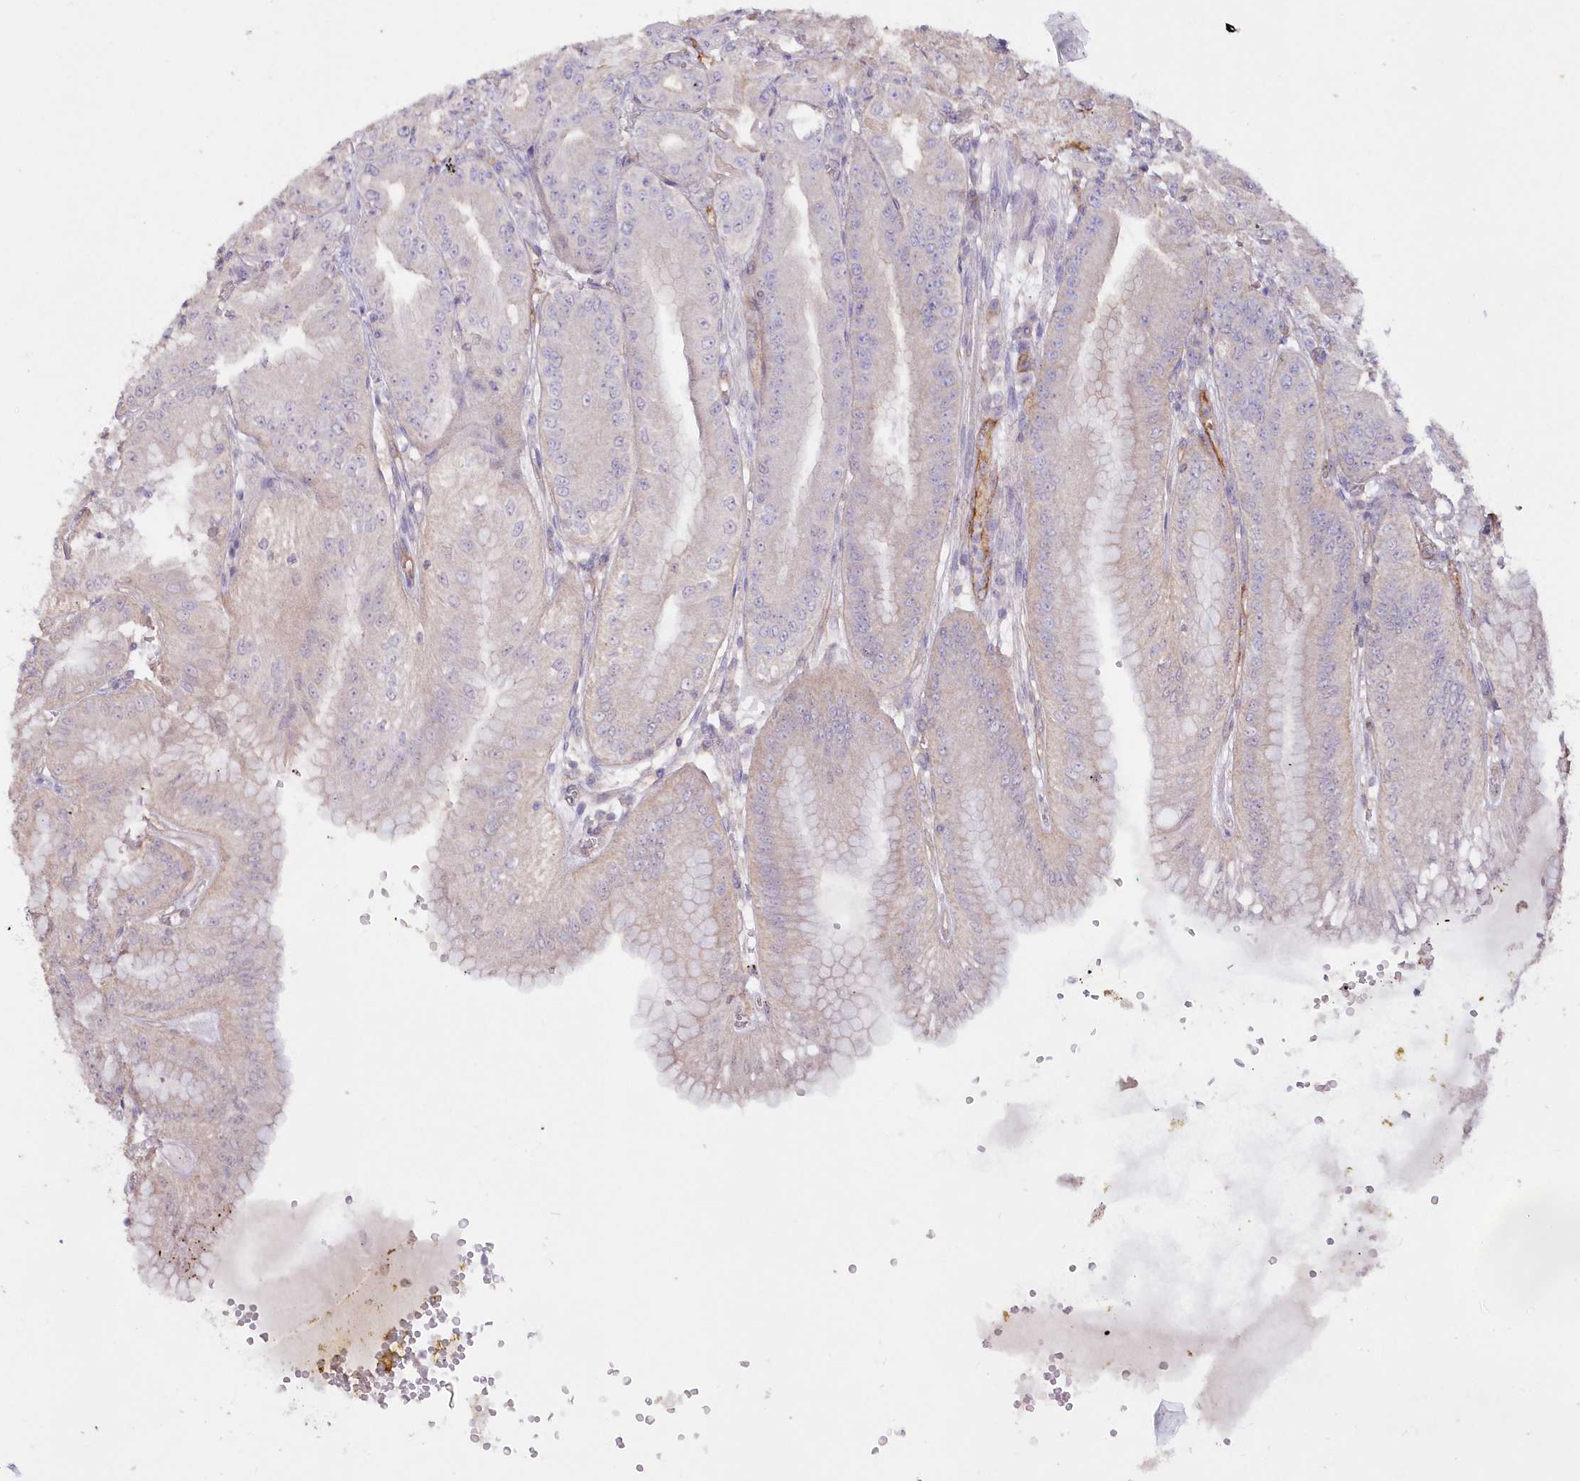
{"staining": {"intensity": "moderate", "quantity": "25%-75%", "location": "cytoplasmic/membranous"}, "tissue": "stomach", "cell_type": "Glandular cells", "image_type": "normal", "snomed": [{"axis": "morphology", "description": "Normal tissue, NOS"}, {"axis": "topography", "description": "Stomach, upper"}, {"axis": "topography", "description": "Stomach, lower"}], "caption": "High-magnification brightfield microscopy of unremarkable stomach stained with DAB (3,3'-diaminobenzidine) (brown) and counterstained with hematoxylin (blue). glandular cells exhibit moderate cytoplasmic/membranous expression is present in about25%-75% of cells. The staining was performed using DAB (3,3'-diaminobenzidine), with brown indicating positive protein expression. Nuclei are stained blue with hematoxylin.", "gene": "RAB11FIP5", "patient": {"sex": "male", "age": 71}}